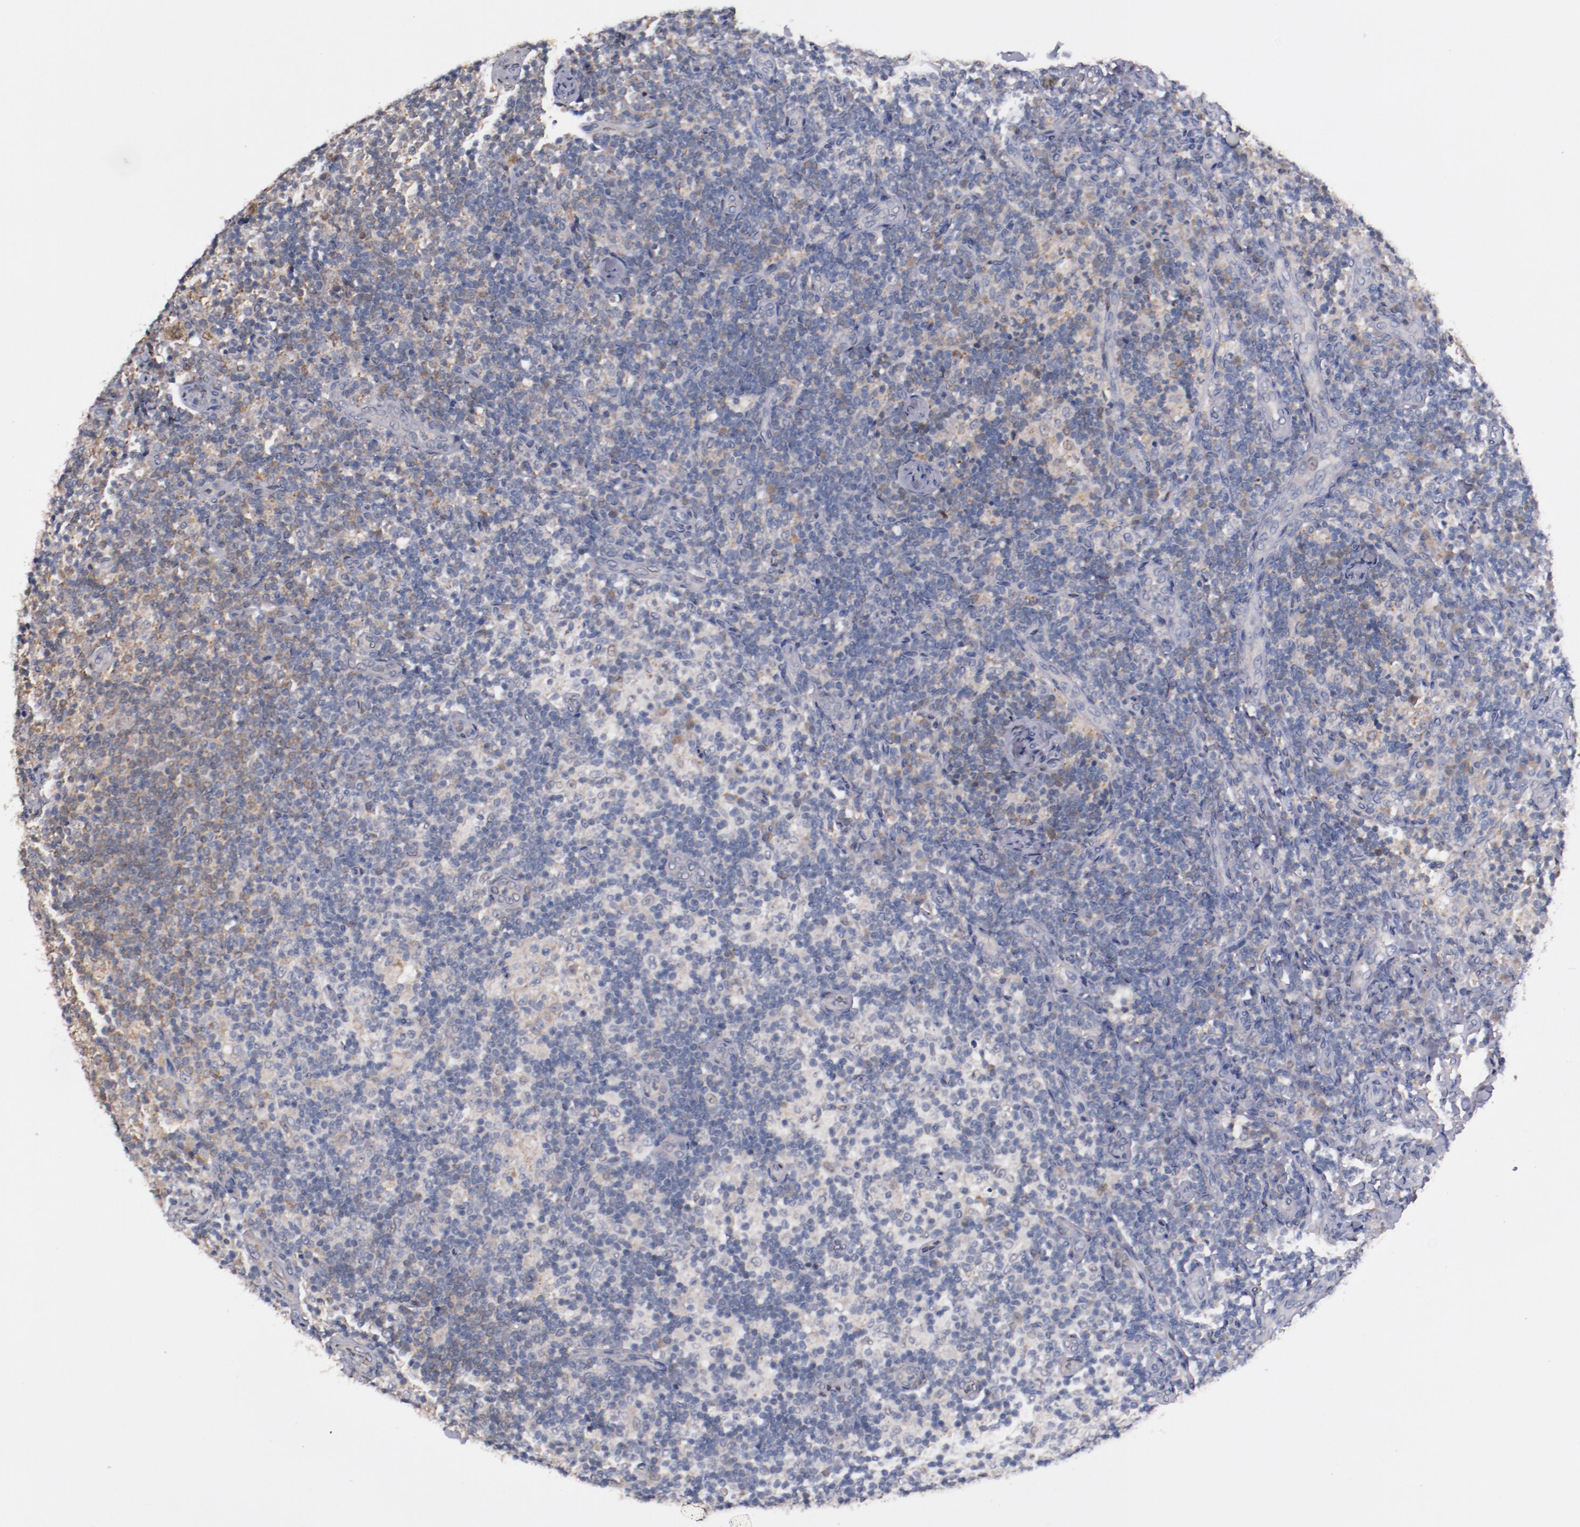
{"staining": {"intensity": "weak", "quantity": "25%-75%", "location": "cytoplasmic/membranous"}, "tissue": "lymph node", "cell_type": "Germinal center cells", "image_type": "normal", "snomed": [{"axis": "morphology", "description": "Normal tissue, NOS"}, {"axis": "morphology", "description": "Inflammation, NOS"}, {"axis": "topography", "description": "Lymph node"}], "caption": "Brown immunohistochemical staining in benign human lymph node shows weak cytoplasmic/membranous positivity in about 25%-75% of germinal center cells.", "gene": "FAM81A", "patient": {"sex": "male", "age": 46}}